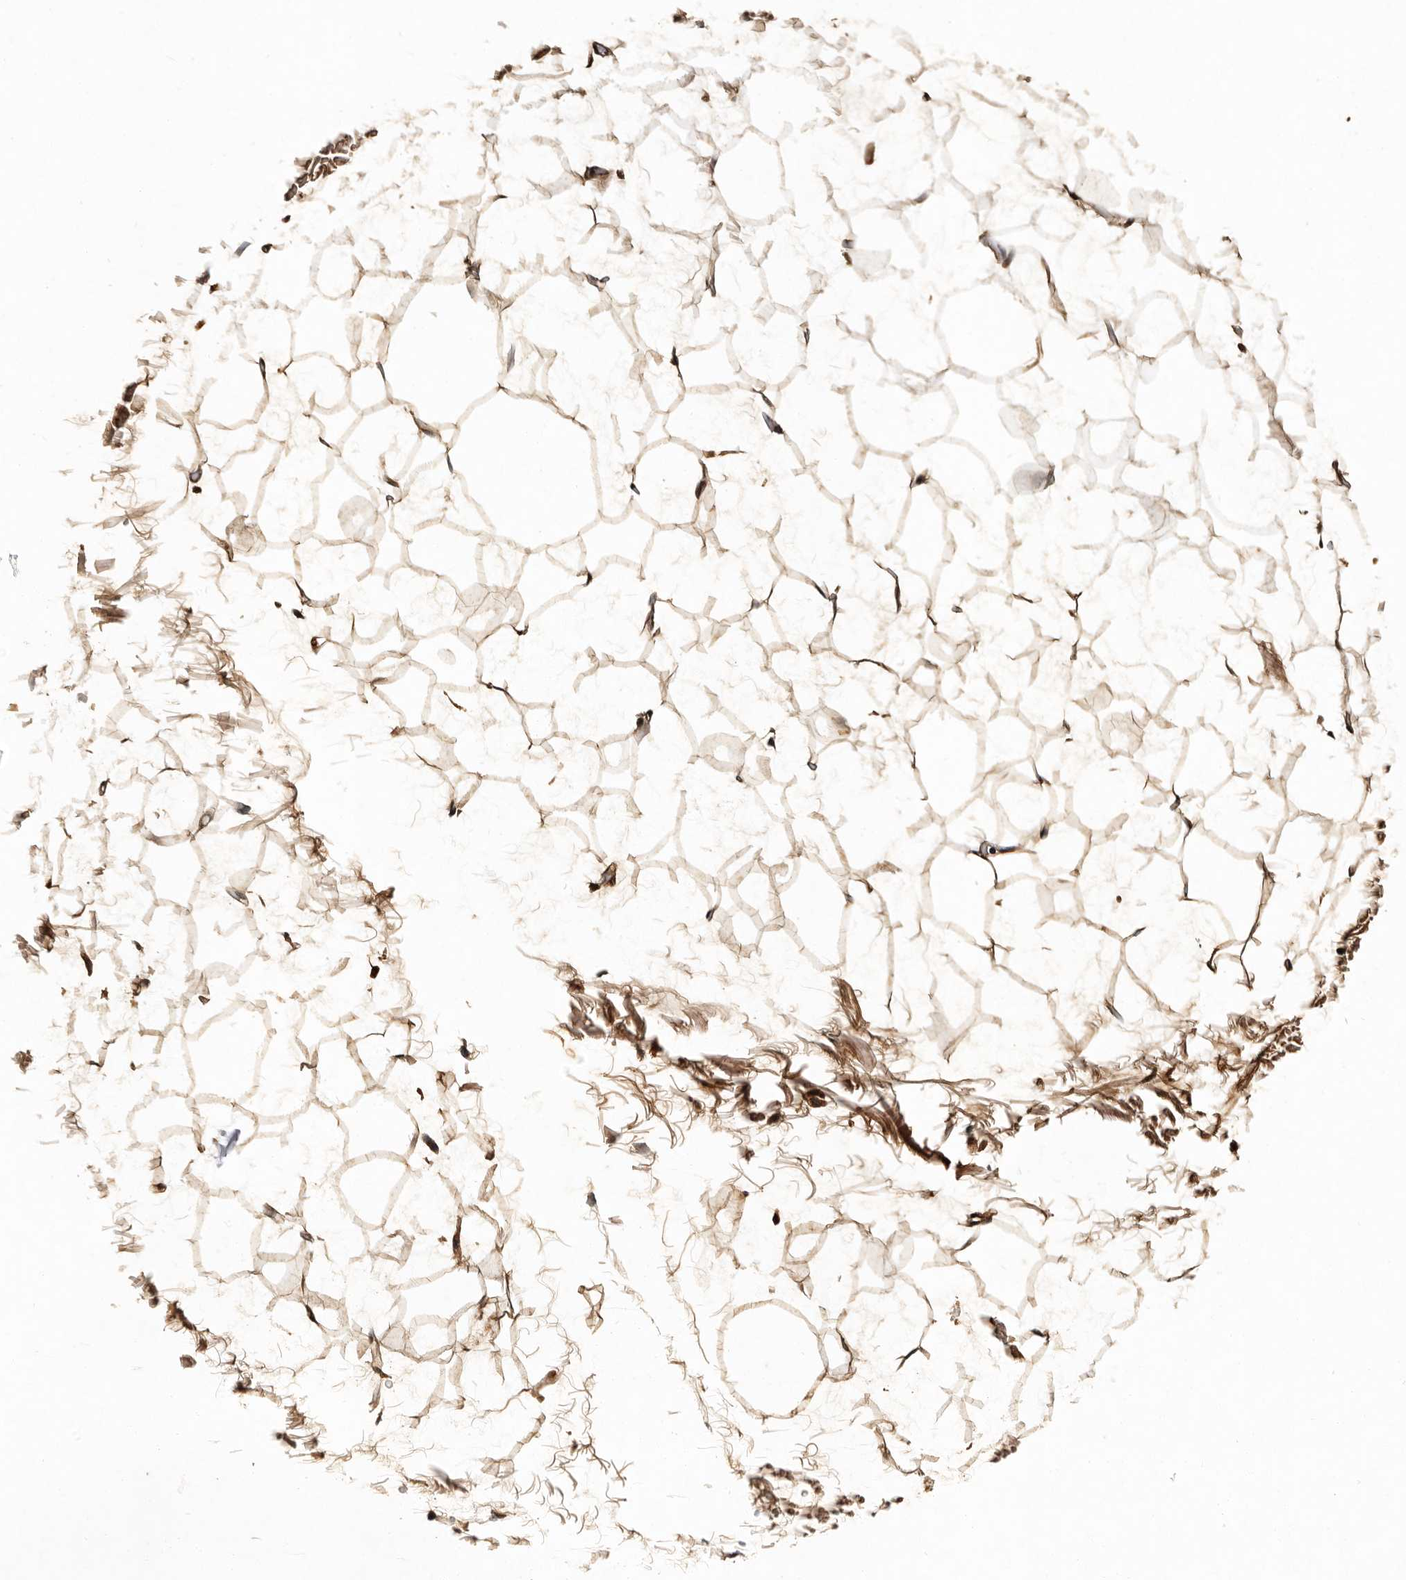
{"staining": {"intensity": "weak", "quantity": ">75%", "location": "cytoplasmic/membranous"}, "tissue": "adipose tissue", "cell_type": "Adipocytes", "image_type": "normal", "snomed": [{"axis": "morphology", "description": "Normal tissue, NOS"}, {"axis": "topography", "description": "Soft tissue"}], "caption": "Human adipose tissue stained with a brown dye shows weak cytoplasmic/membranous positive expression in approximately >75% of adipocytes.", "gene": "CPNE3", "patient": {"sex": "male", "age": 72}}